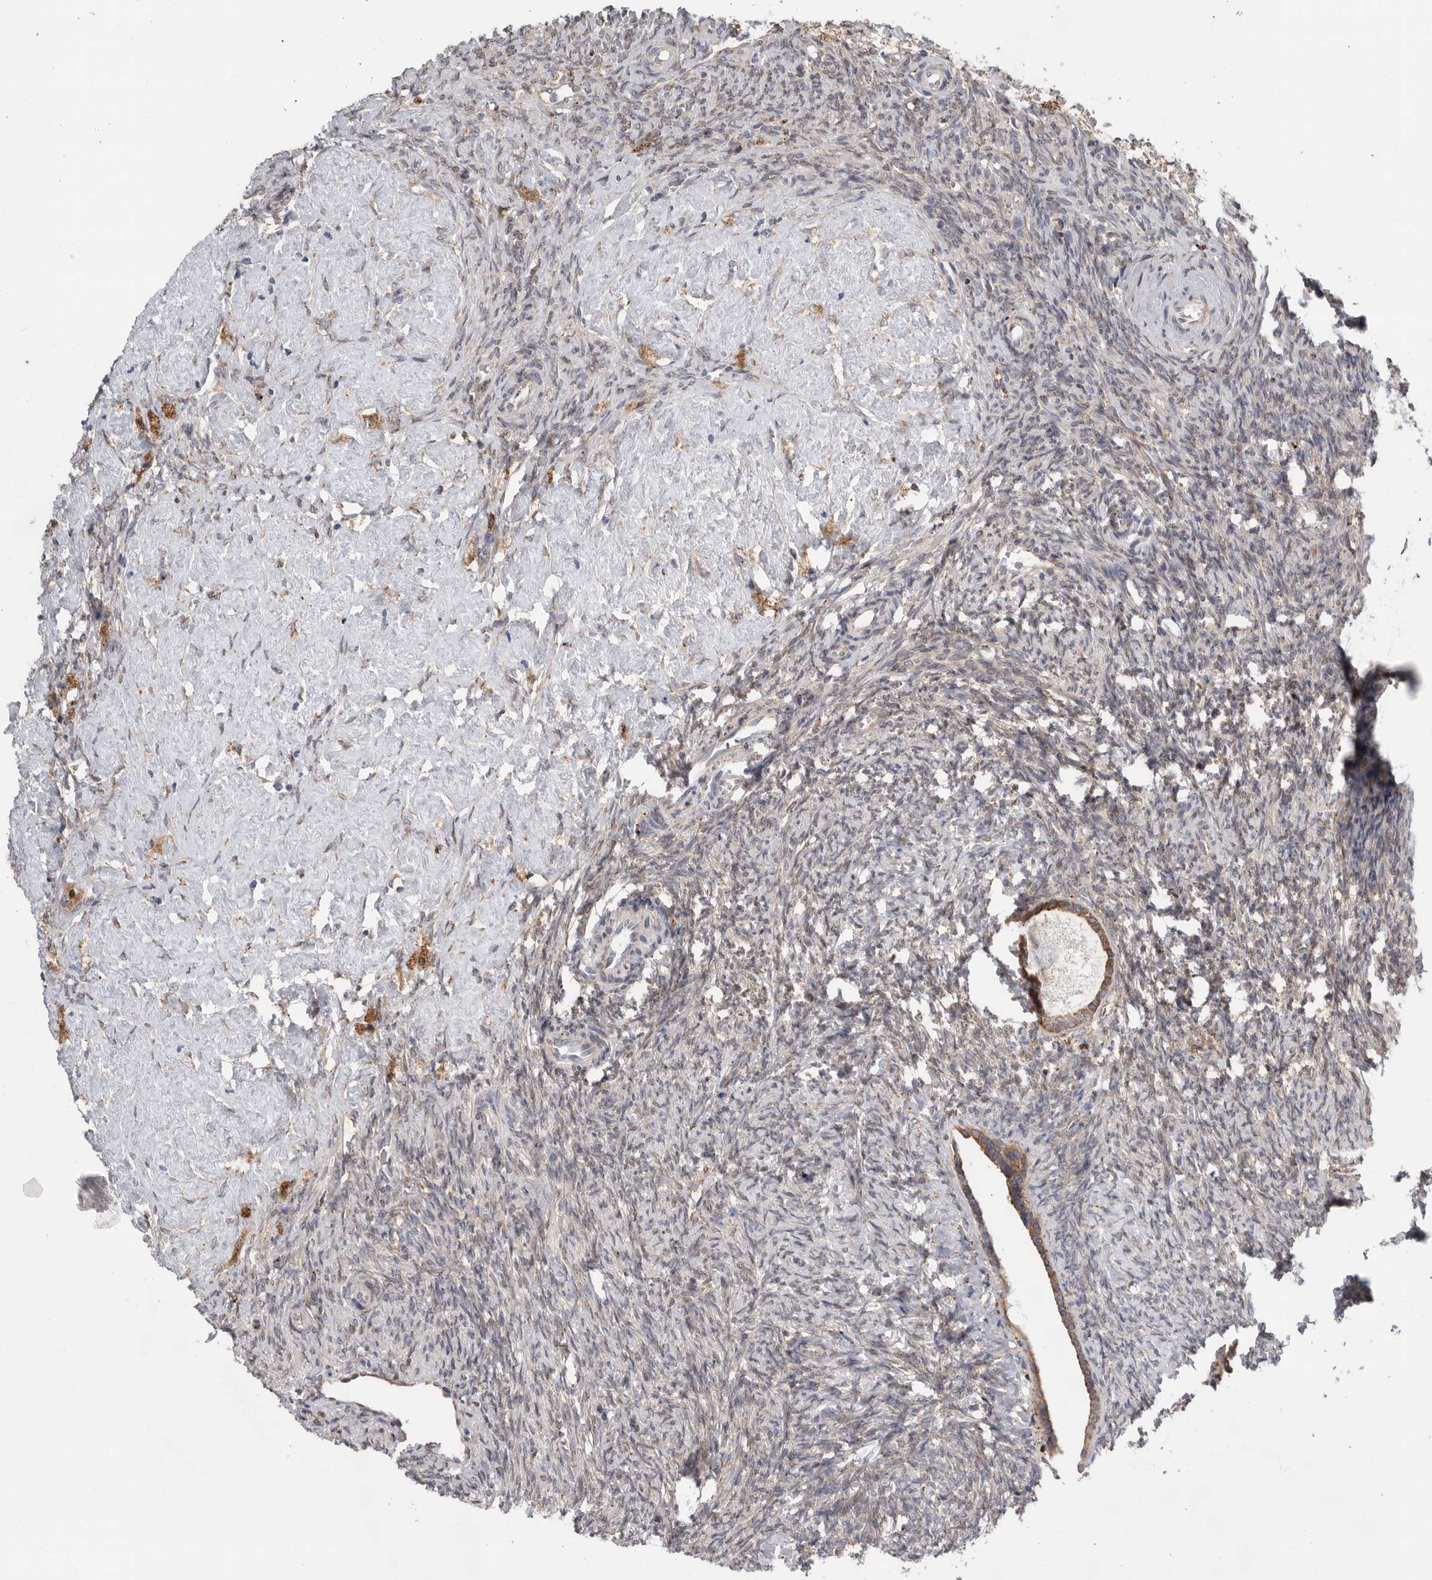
{"staining": {"intensity": "moderate", "quantity": ">75%", "location": "cytoplasmic/membranous"}, "tissue": "ovary", "cell_type": "Follicle cells", "image_type": "normal", "snomed": [{"axis": "morphology", "description": "Normal tissue, NOS"}, {"axis": "topography", "description": "Ovary"}], "caption": "The image demonstrates staining of normal ovary, revealing moderate cytoplasmic/membranous protein staining (brown color) within follicle cells.", "gene": "GANAB", "patient": {"sex": "female", "age": 41}}